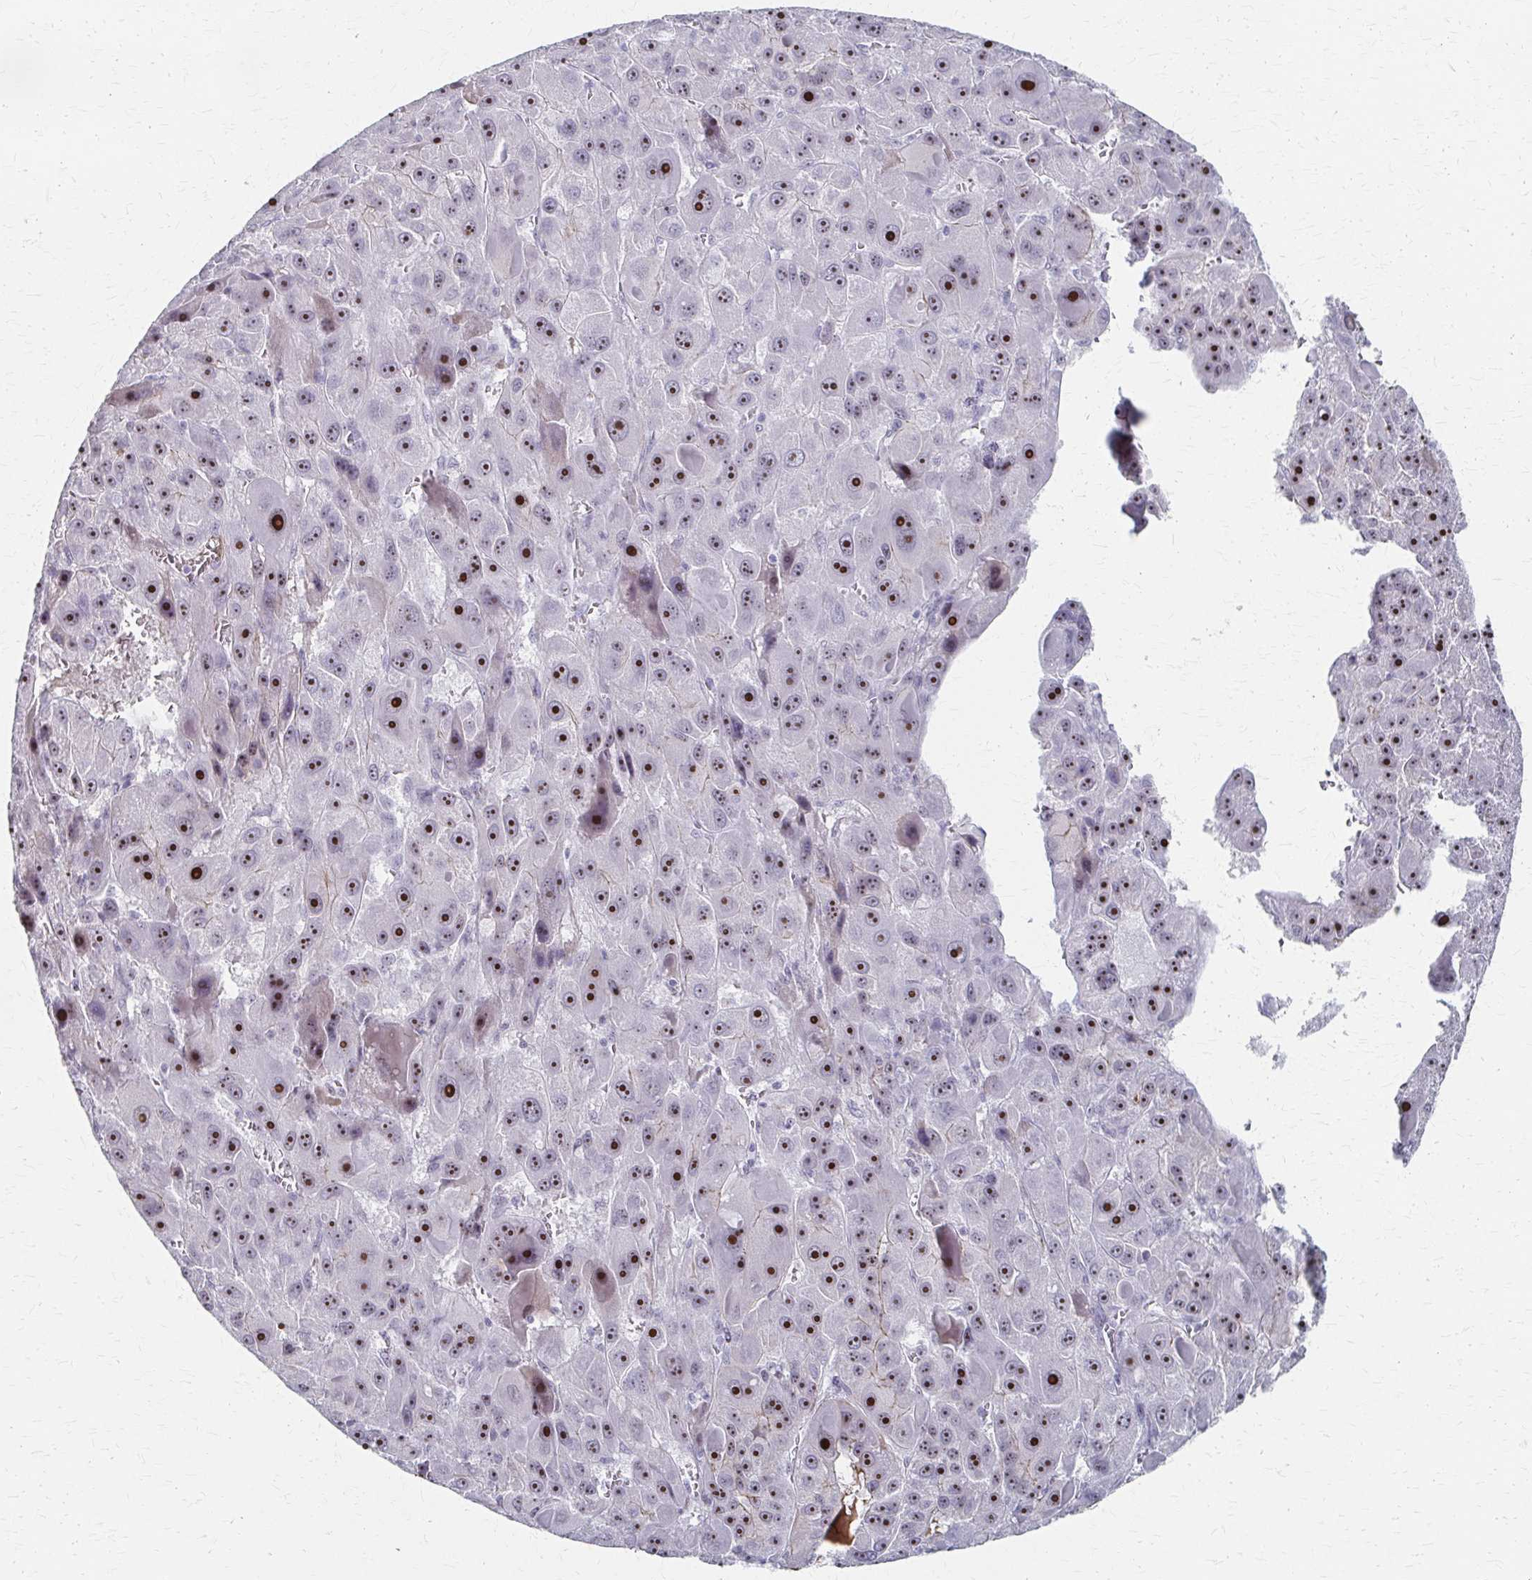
{"staining": {"intensity": "strong", "quantity": ">75%", "location": "nuclear"}, "tissue": "liver cancer", "cell_type": "Tumor cells", "image_type": "cancer", "snomed": [{"axis": "morphology", "description": "Carcinoma, Hepatocellular, NOS"}, {"axis": "topography", "description": "Liver"}], "caption": "Immunohistochemical staining of human liver cancer shows high levels of strong nuclear positivity in about >75% of tumor cells. The staining was performed using DAB (3,3'-diaminobenzidine) to visualize the protein expression in brown, while the nuclei were stained in blue with hematoxylin (Magnification: 20x).", "gene": "PES1", "patient": {"sex": "male", "age": 76}}